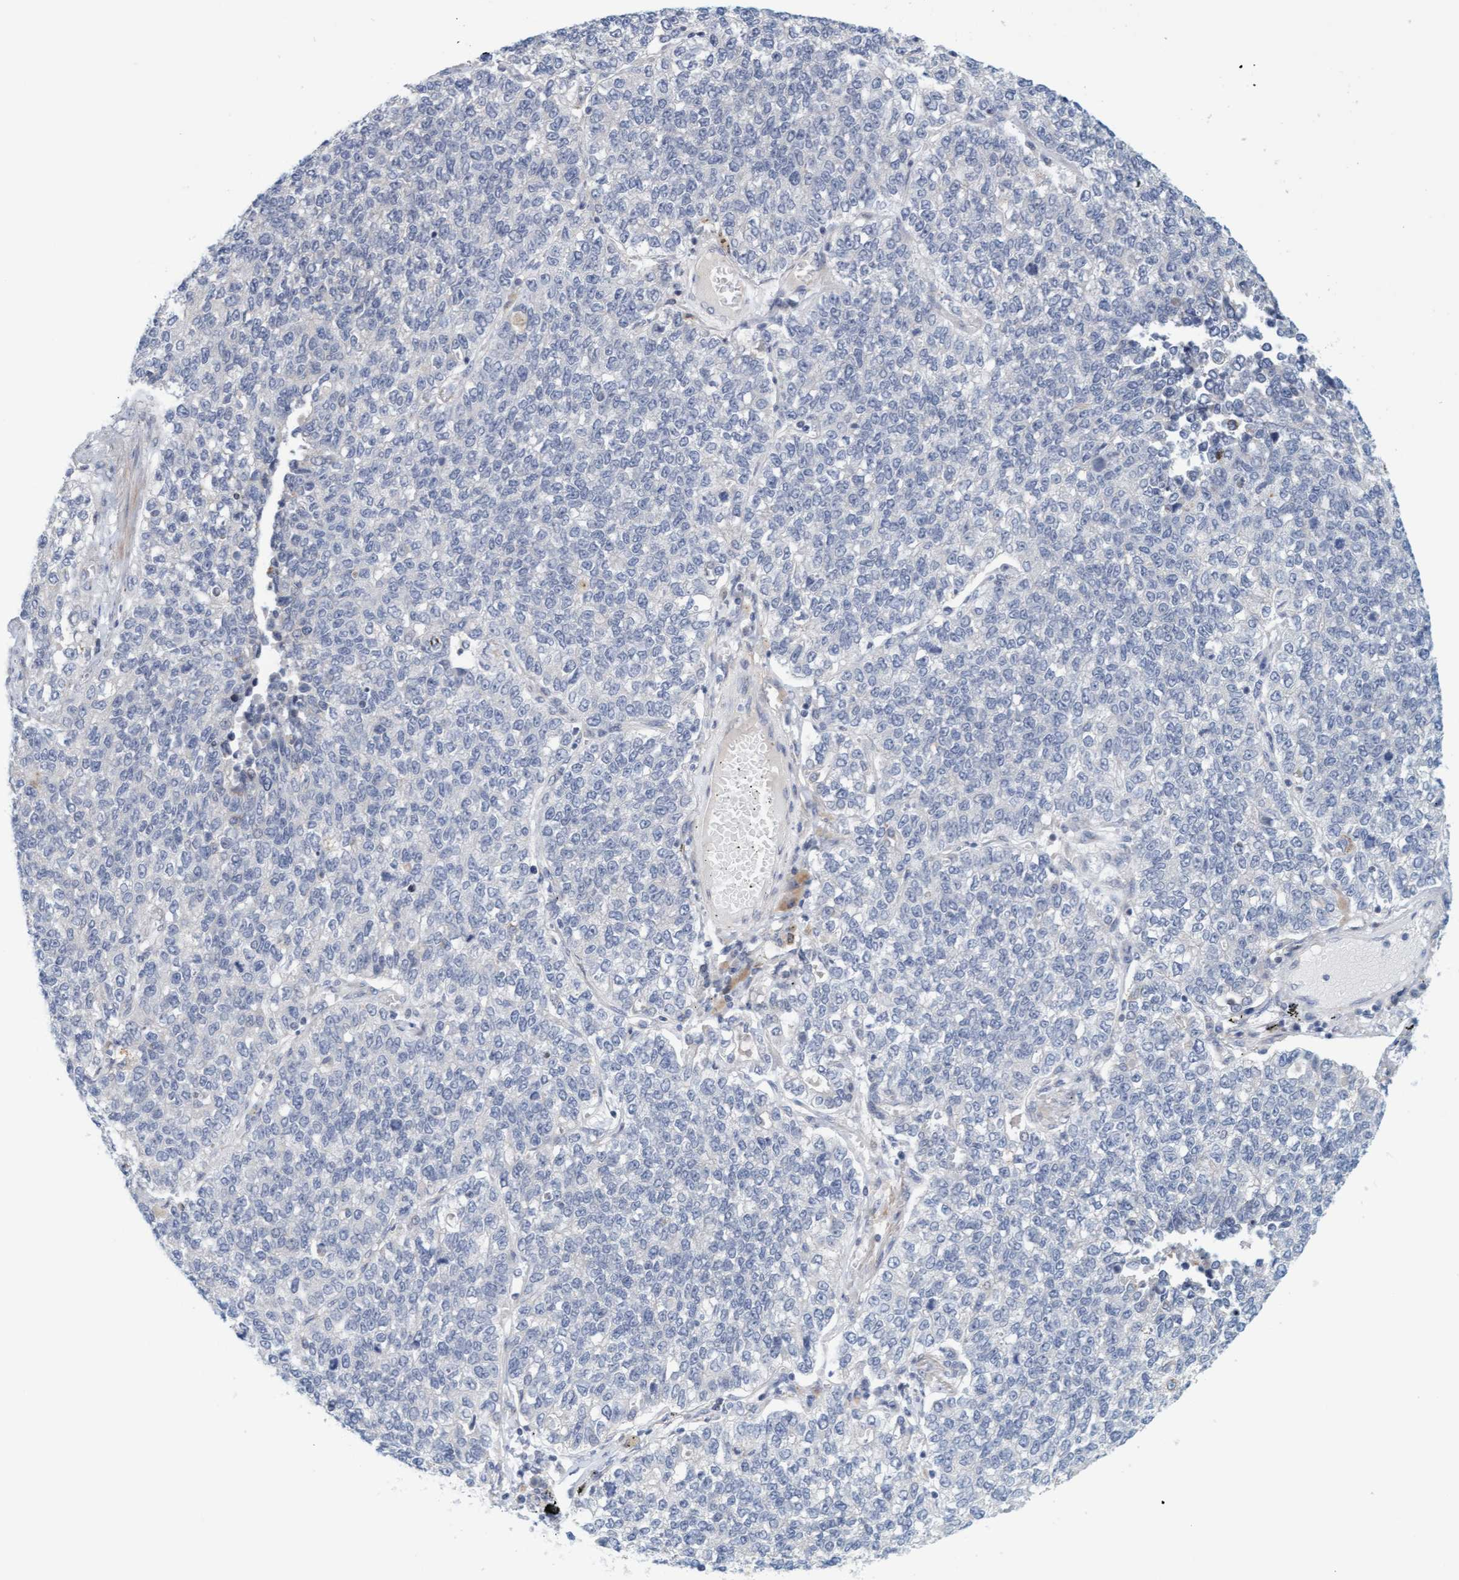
{"staining": {"intensity": "negative", "quantity": "none", "location": "none"}, "tissue": "lung cancer", "cell_type": "Tumor cells", "image_type": "cancer", "snomed": [{"axis": "morphology", "description": "Adenocarcinoma, NOS"}, {"axis": "topography", "description": "Lung"}], "caption": "Lung adenocarcinoma was stained to show a protein in brown. There is no significant positivity in tumor cells.", "gene": "ZC3H3", "patient": {"sex": "male", "age": 49}}